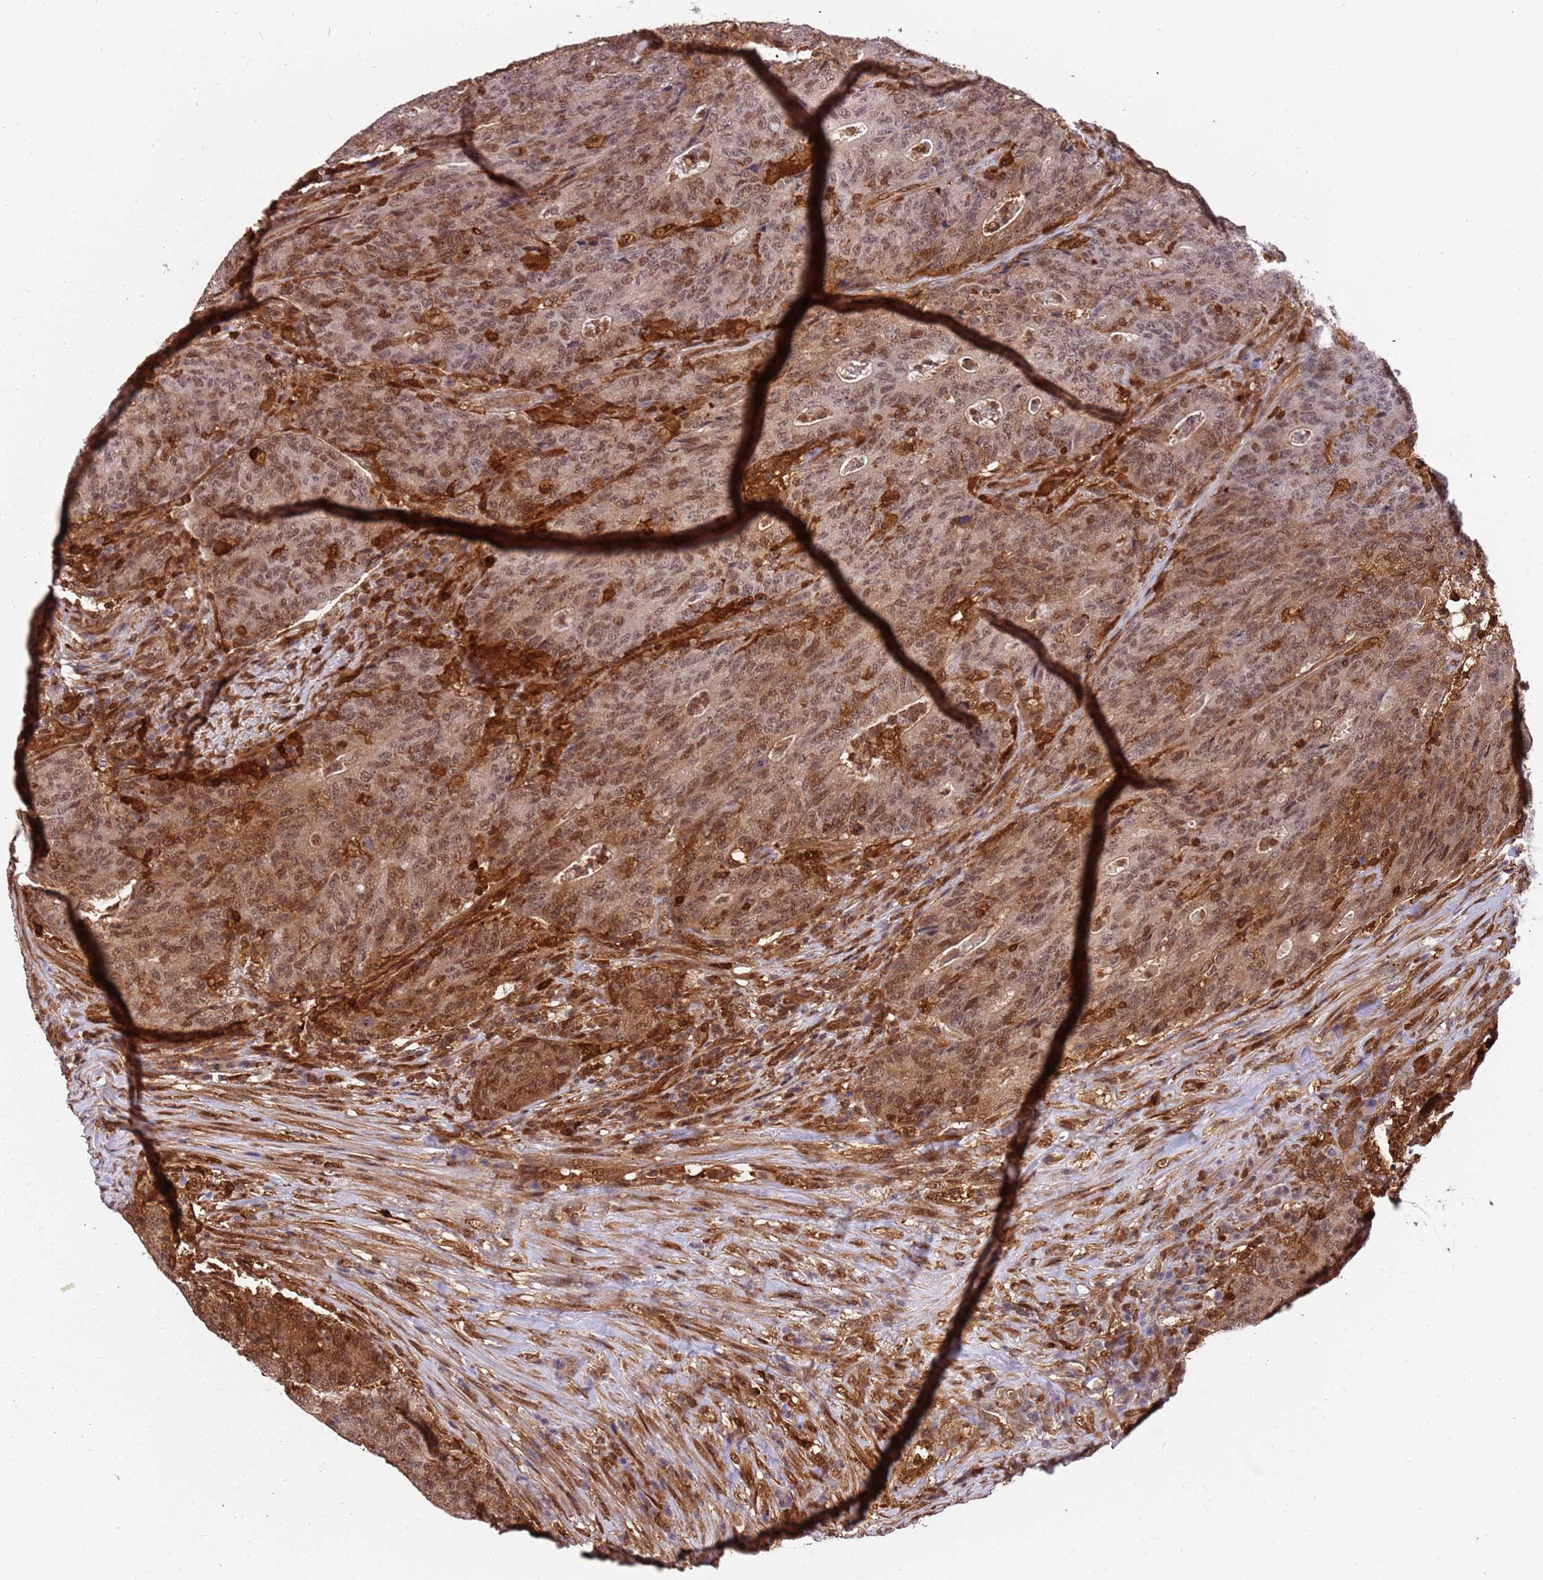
{"staining": {"intensity": "strong", "quantity": "25%-75%", "location": "cytoplasmic/membranous,nuclear"}, "tissue": "colorectal cancer", "cell_type": "Tumor cells", "image_type": "cancer", "snomed": [{"axis": "morphology", "description": "Adenocarcinoma, NOS"}, {"axis": "topography", "description": "Colon"}], "caption": "Brown immunohistochemical staining in adenocarcinoma (colorectal) exhibits strong cytoplasmic/membranous and nuclear staining in approximately 25%-75% of tumor cells. Ihc stains the protein of interest in brown and the nuclei are stained blue.", "gene": "GBP2", "patient": {"sex": "female", "age": 75}}